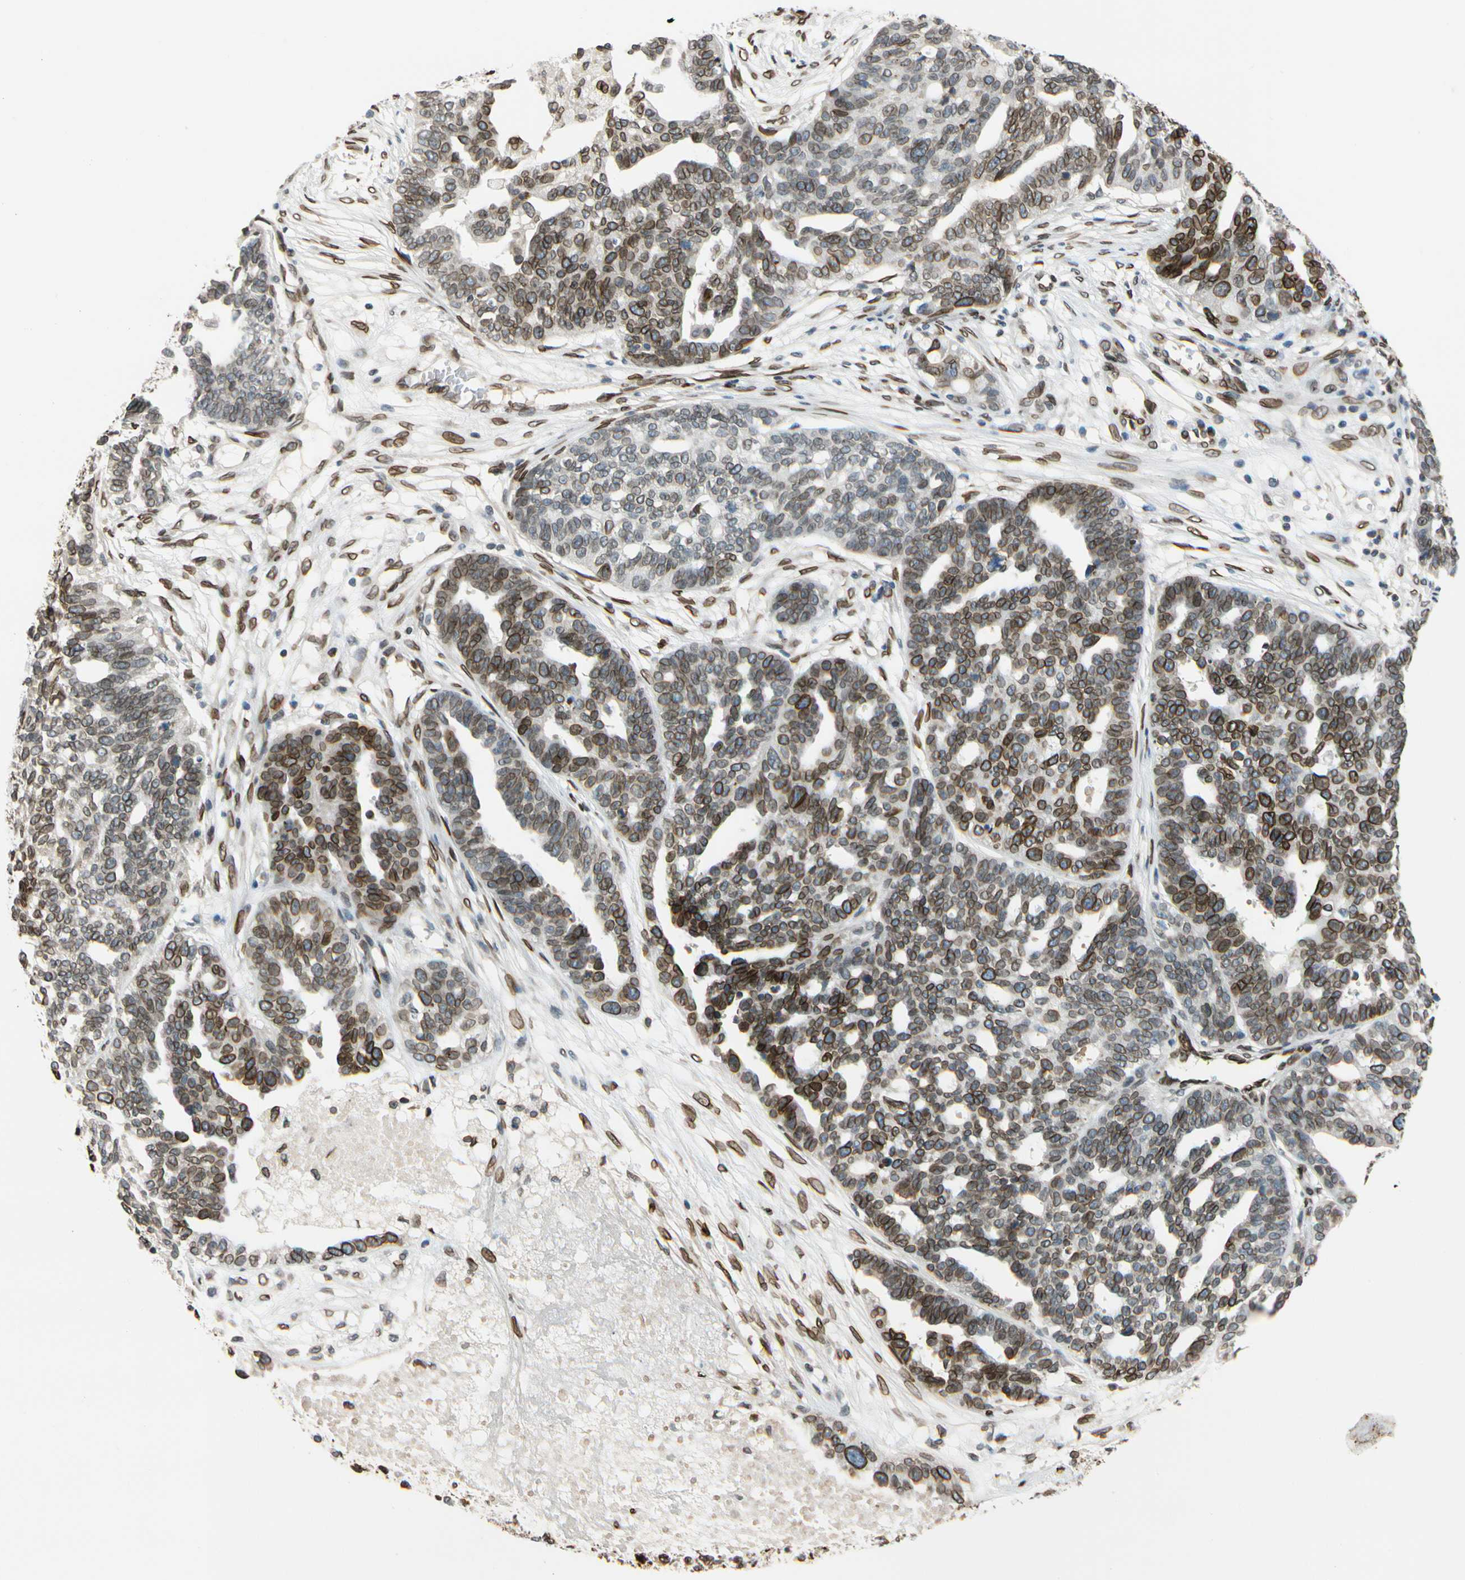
{"staining": {"intensity": "strong", "quantity": ">75%", "location": "cytoplasmic/membranous,nuclear"}, "tissue": "ovarian cancer", "cell_type": "Tumor cells", "image_type": "cancer", "snomed": [{"axis": "morphology", "description": "Cystadenocarcinoma, serous, NOS"}, {"axis": "topography", "description": "Ovary"}], "caption": "Immunohistochemical staining of human ovarian cancer exhibits high levels of strong cytoplasmic/membranous and nuclear positivity in about >75% of tumor cells.", "gene": "SUN1", "patient": {"sex": "female", "age": 59}}